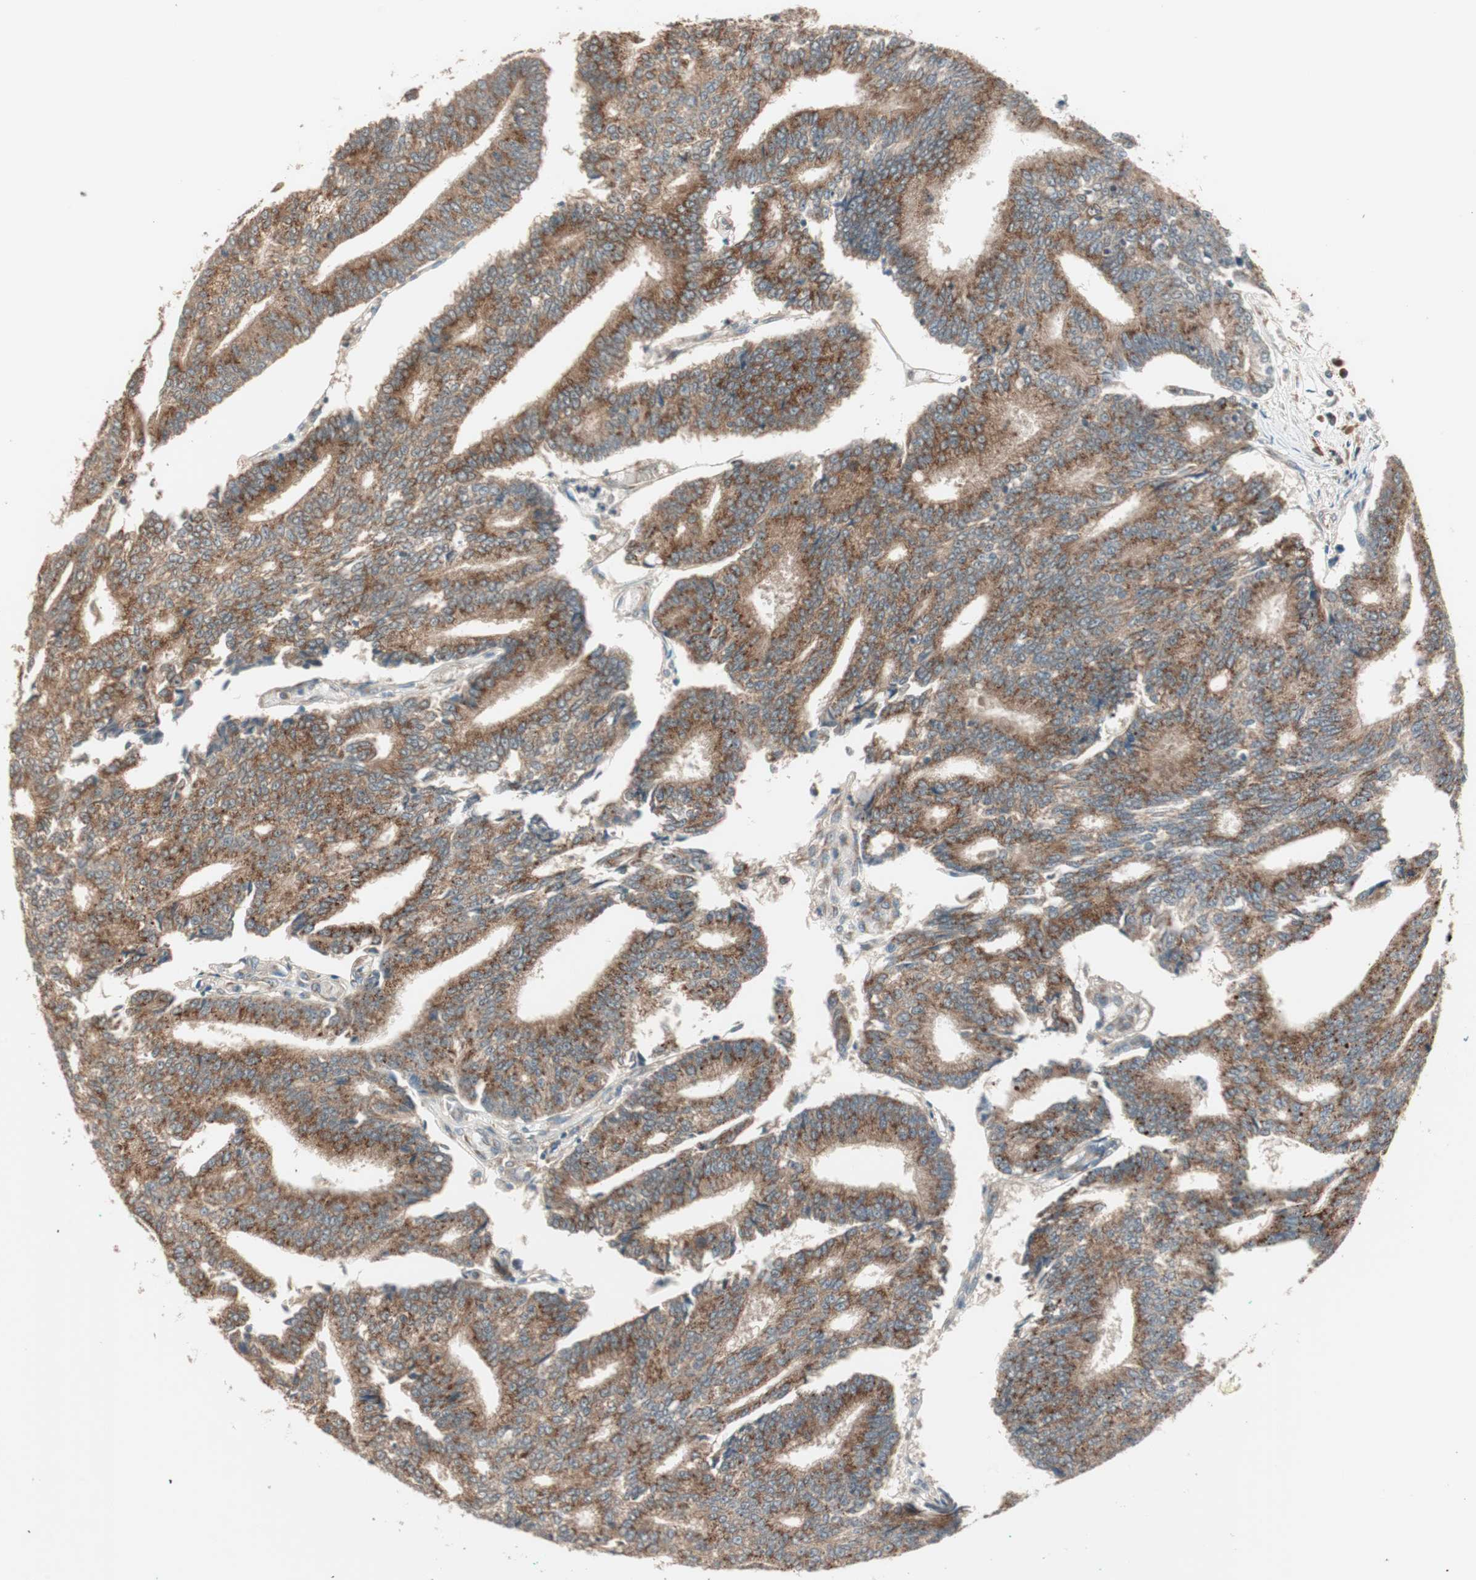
{"staining": {"intensity": "strong", "quantity": ">75%", "location": "cytoplasmic/membranous"}, "tissue": "prostate cancer", "cell_type": "Tumor cells", "image_type": "cancer", "snomed": [{"axis": "morphology", "description": "Adenocarcinoma, High grade"}, {"axis": "topography", "description": "Prostate"}], "caption": "An IHC histopathology image of neoplastic tissue is shown. Protein staining in brown shows strong cytoplasmic/membranous positivity in high-grade adenocarcinoma (prostate) within tumor cells. The staining was performed using DAB, with brown indicating positive protein expression. Nuclei are stained blue with hematoxylin.", "gene": "SEC16A", "patient": {"sex": "male", "age": 55}}